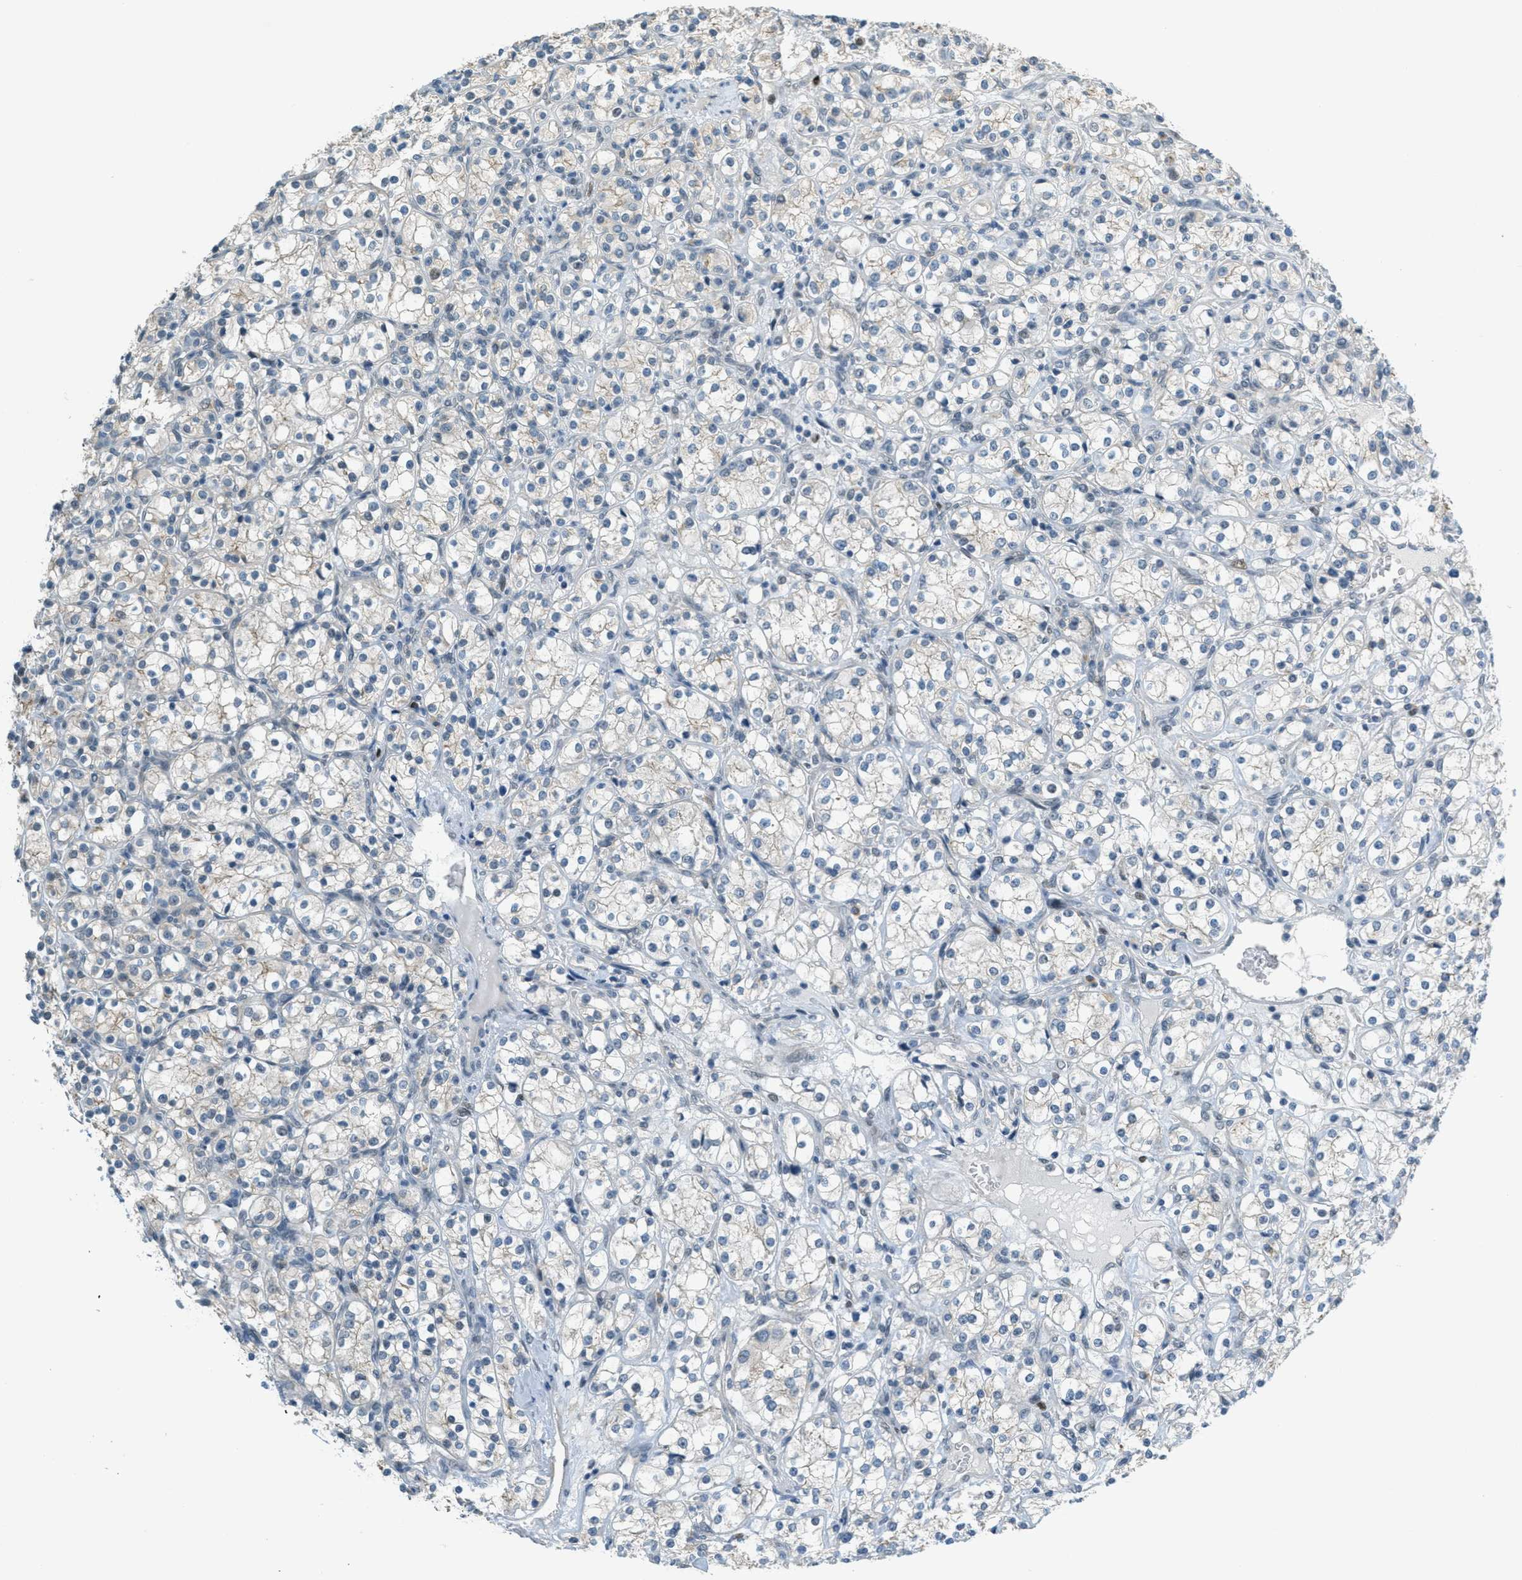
{"staining": {"intensity": "negative", "quantity": "none", "location": "none"}, "tissue": "renal cancer", "cell_type": "Tumor cells", "image_type": "cancer", "snomed": [{"axis": "morphology", "description": "Adenocarcinoma, NOS"}, {"axis": "topography", "description": "Kidney"}], "caption": "Adenocarcinoma (renal) was stained to show a protein in brown. There is no significant expression in tumor cells.", "gene": "TCF3", "patient": {"sex": "male", "age": 77}}